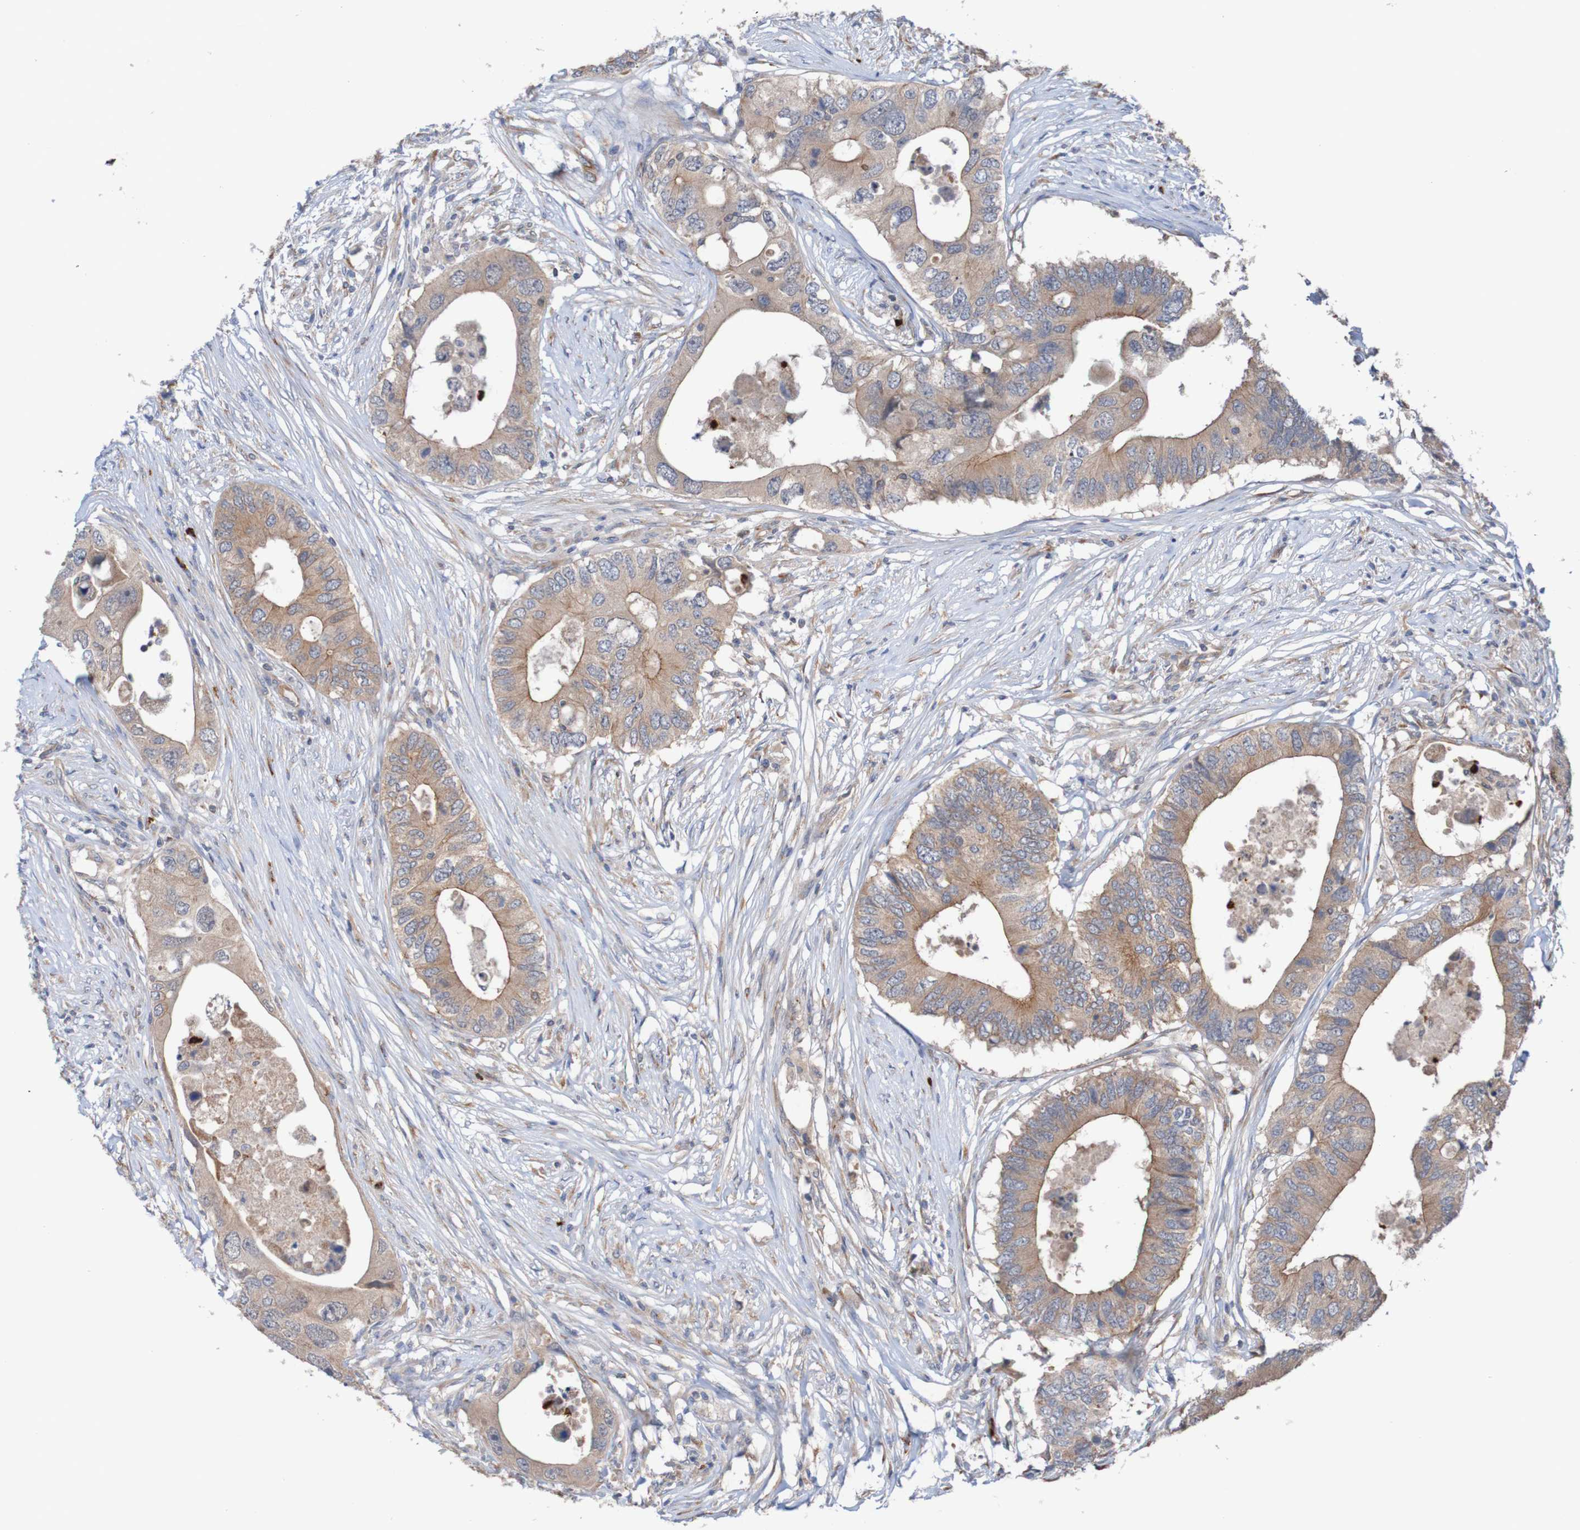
{"staining": {"intensity": "moderate", "quantity": ">75%", "location": "cytoplasmic/membranous"}, "tissue": "colorectal cancer", "cell_type": "Tumor cells", "image_type": "cancer", "snomed": [{"axis": "morphology", "description": "Adenocarcinoma, NOS"}, {"axis": "topography", "description": "Colon"}], "caption": "A medium amount of moderate cytoplasmic/membranous staining is appreciated in approximately >75% of tumor cells in adenocarcinoma (colorectal) tissue. The staining was performed using DAB, with brown indicating positive protein expression. Nuclei are stained blue with hematoxylin.", "gene": "ST8SIA6", "patient": {"sex": "male", "age": 71}}